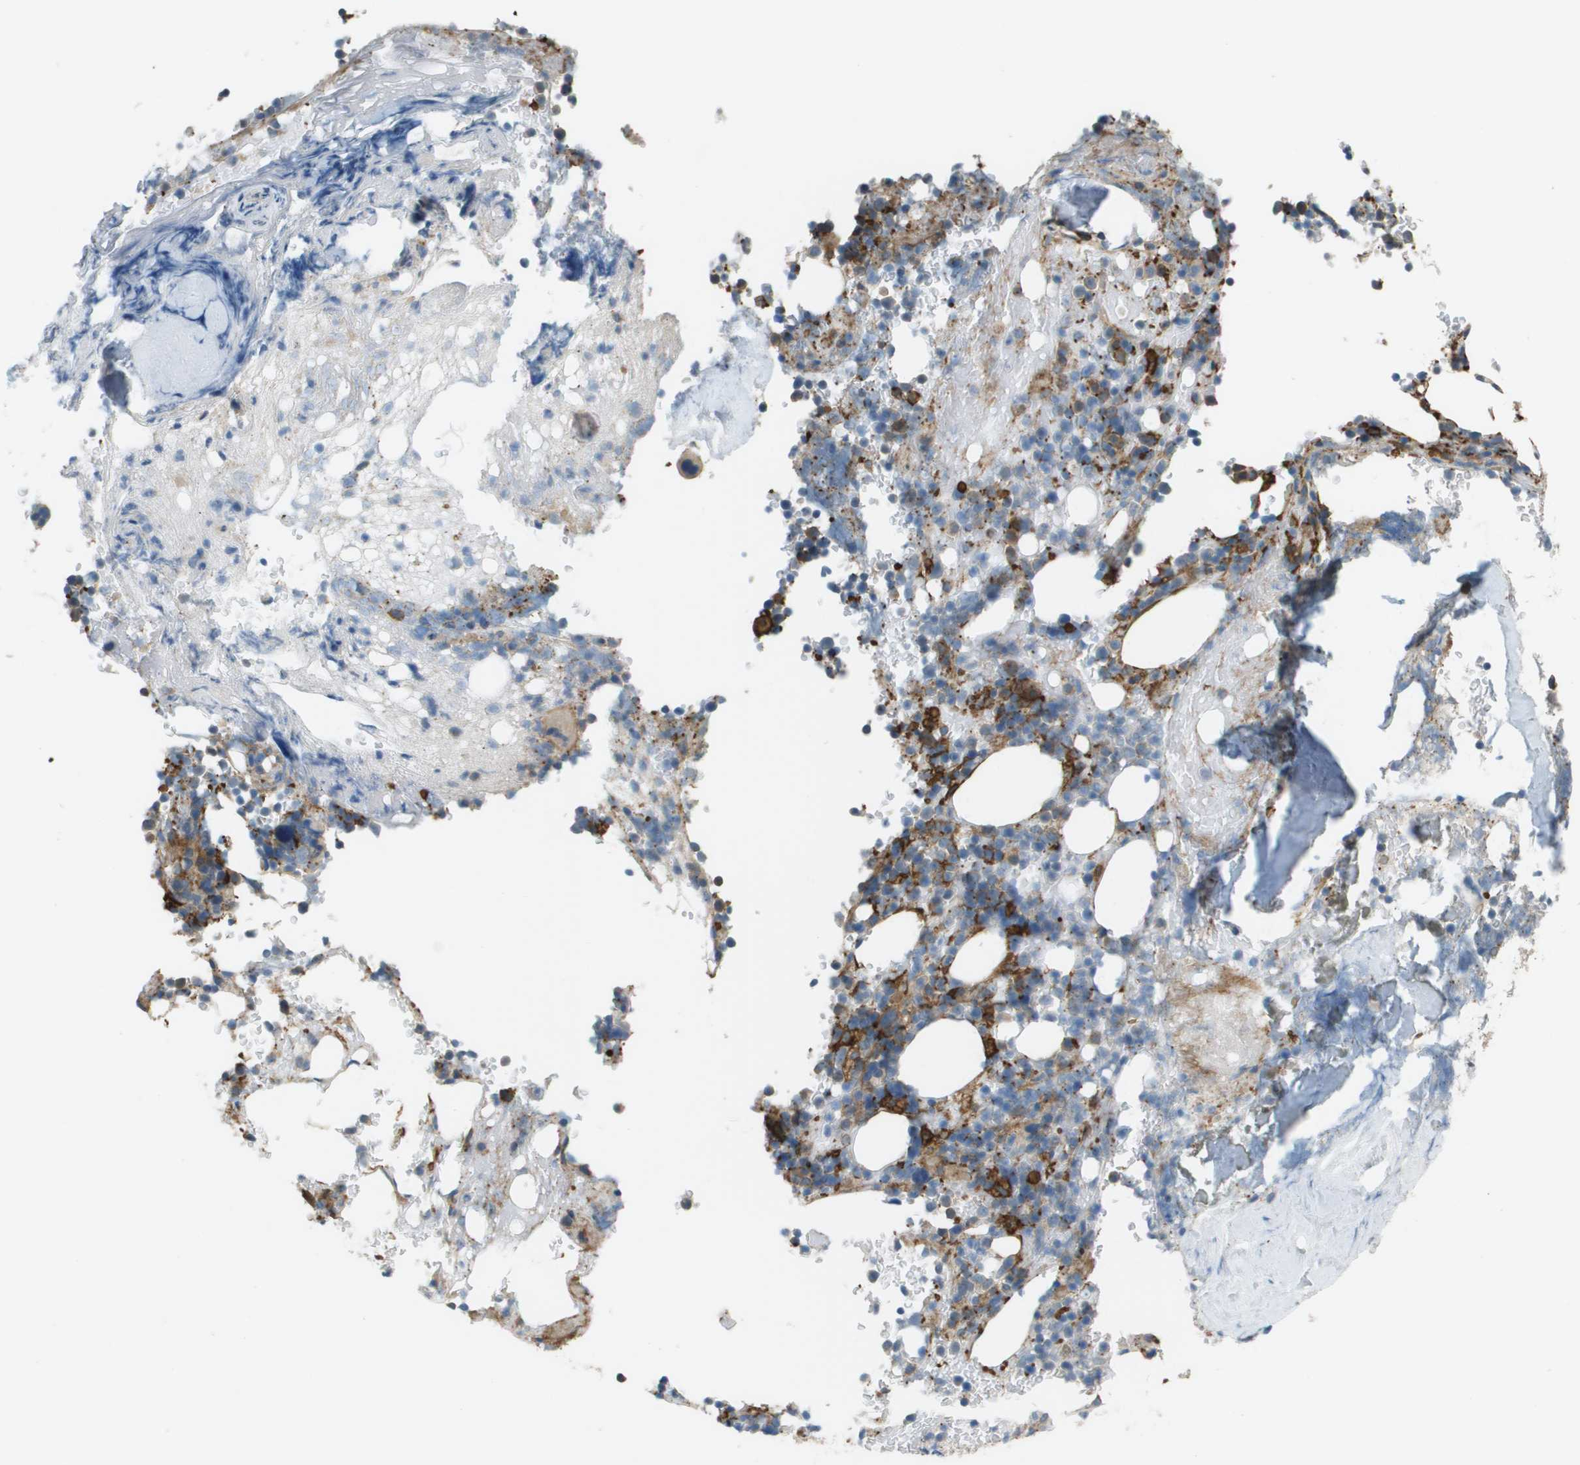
{"staining": {"intensity": "strong", "quantity": "<25%", "location": "cytoplasmic/membranous"}, "tissue": "bone marrow", "cell_type": "Hematopoietic cells", "image_type": "normal", "snomed": [{"axis": "morphology", "description": "Normal tissue, NOS"}, {"axis": "topography", "description": "Bone marrow"}], "caption": "Immunohistochemical staining of unremarkable bone marrow displays medium levels of strong cytoplasmic/membranous positivity in approximately <25% of hematopoietic cells. The protein is shown in brown color, while the nuclei are stained blue.", "gene": "CORO1B", "patient": {"sex": "female", "age": 73}}